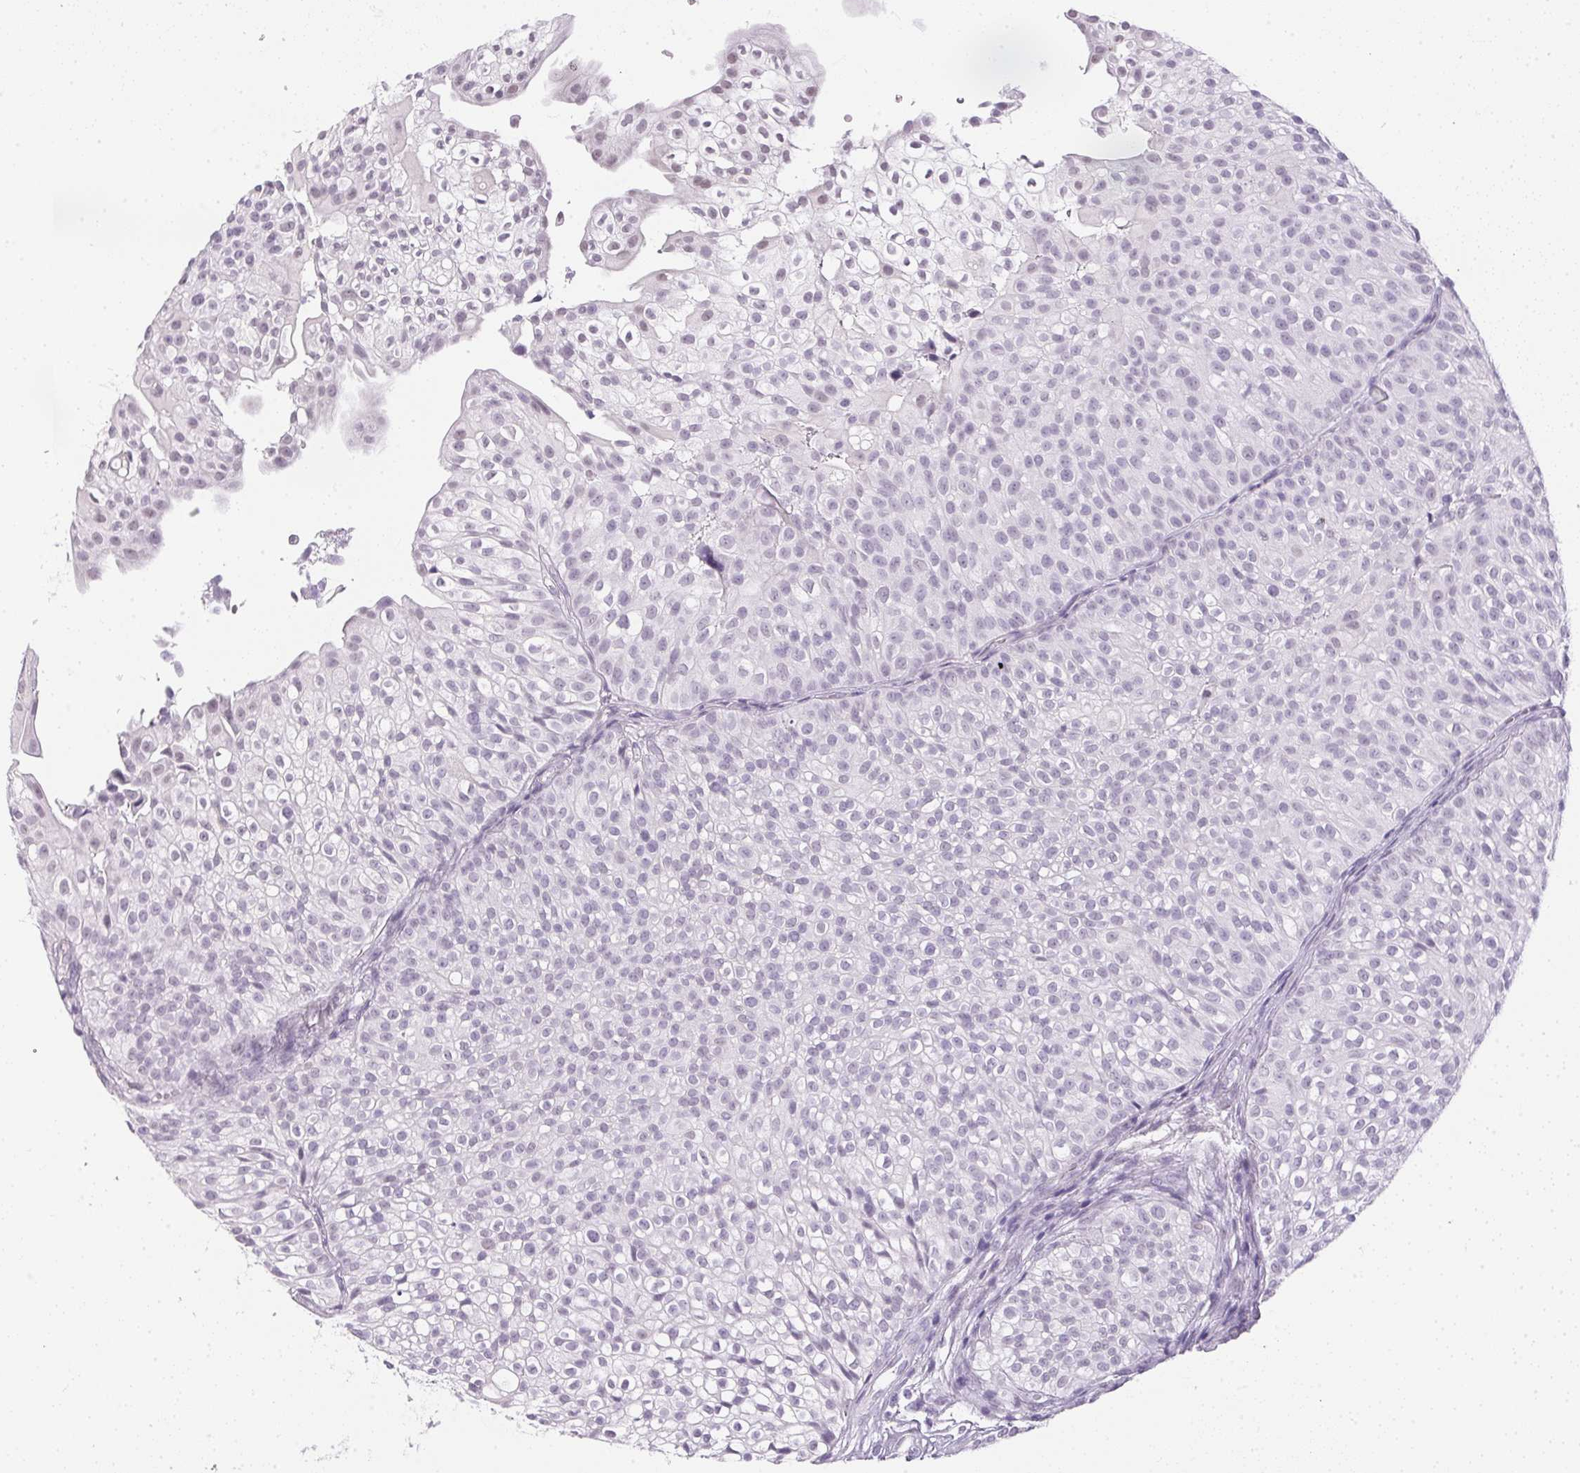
{"staining": {"intensity": "negative", "quantity": "none", "location": "none"}, "tissue": "urothelial cancer", "cell_type": "Tumor cells", "image_type": "cancer", "snomed": [{"axis": "morphology", "description": "Urothelial carcinoma, Low grade"}, {"axis": "topography", "description": "Urinary bladder"}], "caption": "Tumor cells are negative for protein expression in human urothelial cancer. (Immunohistochemistry (ihc), brightfield microscopy, high magnification).", "gene": "GBP6", "patient": {"sex": "male", "age": 70}}